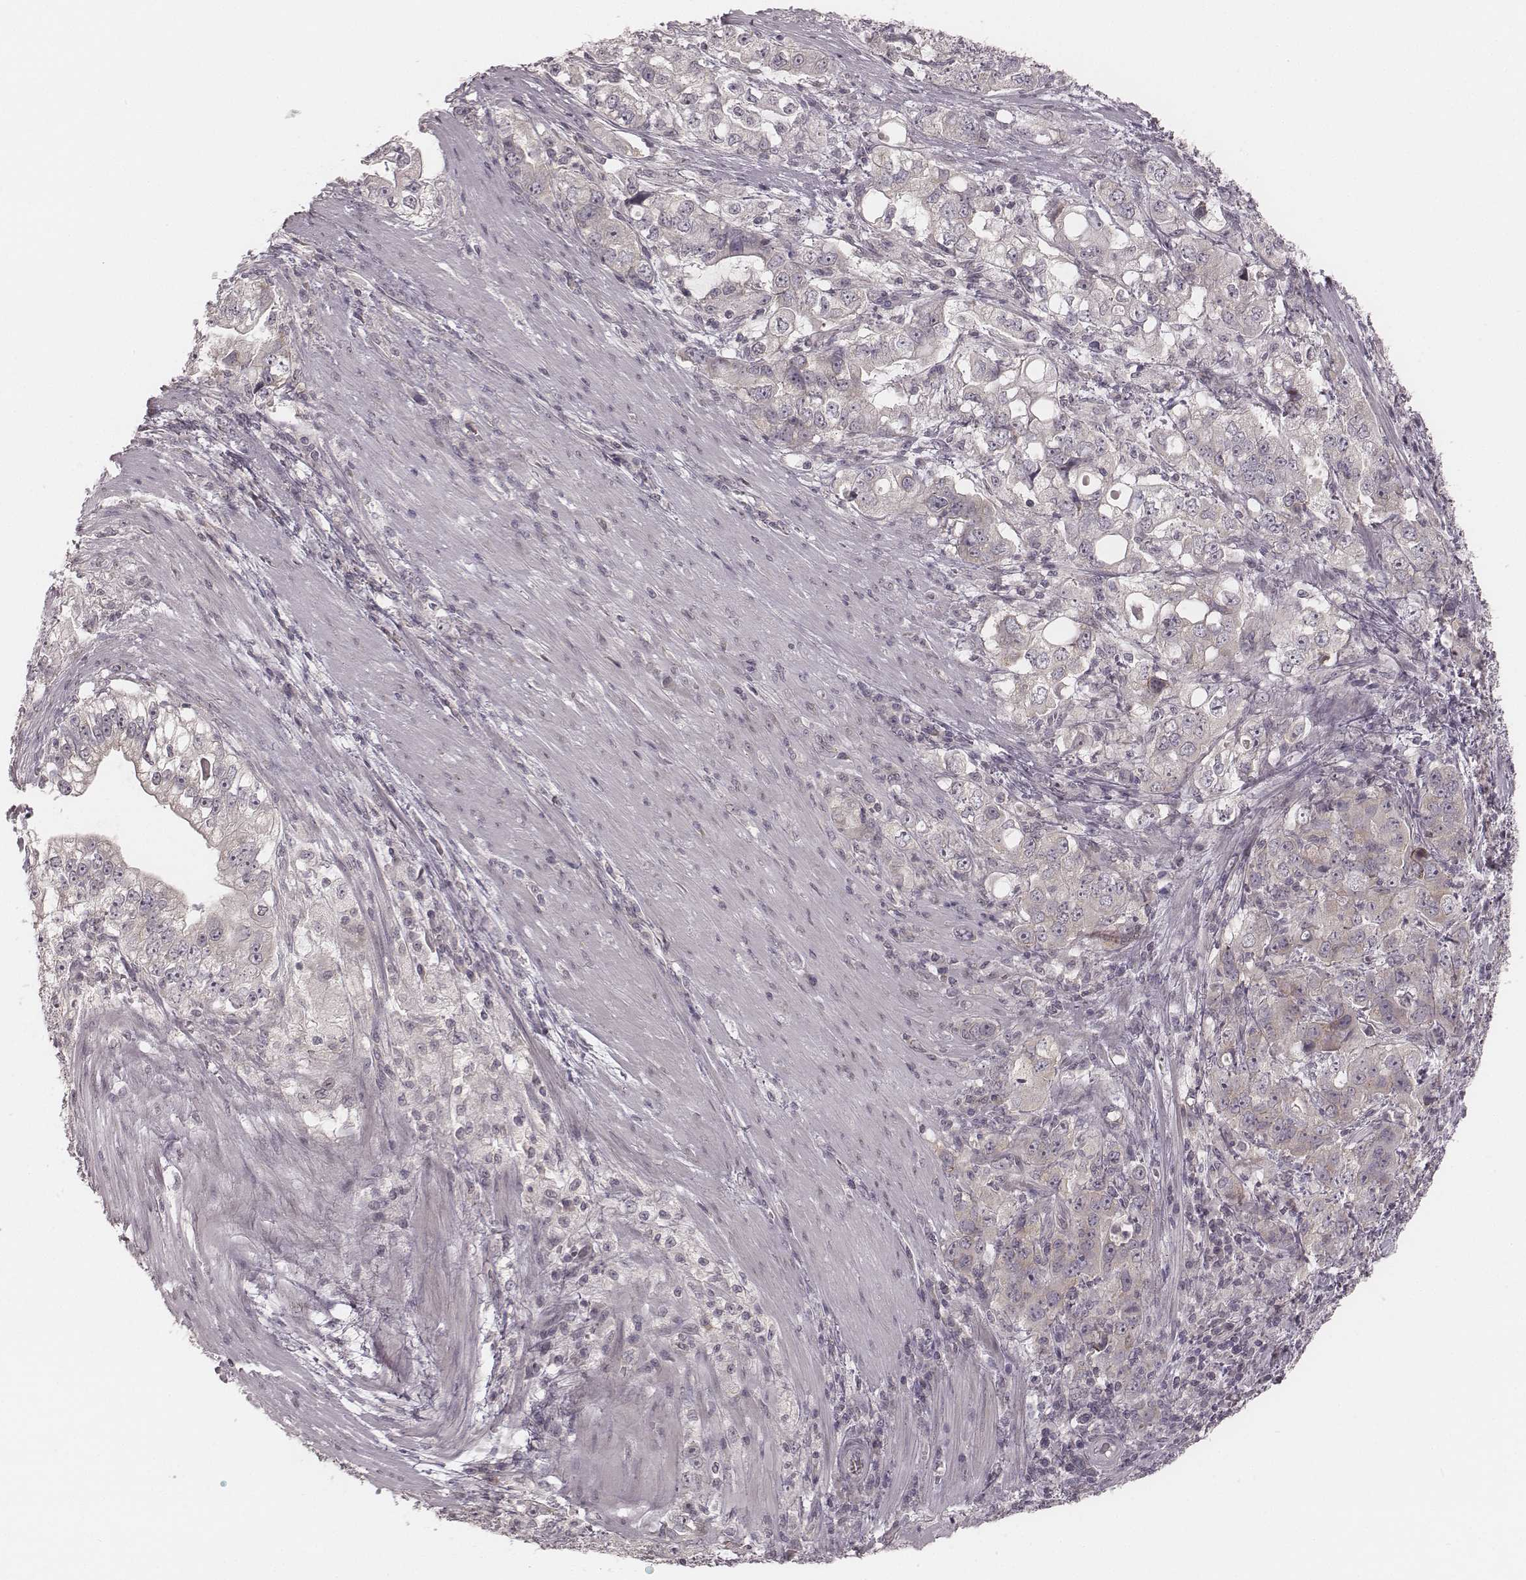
{"staining": {"intensity": "negative", "quantity": "none", "location": "none"}, "tissue": "stomach cancer", "cell_type": "Tumor cells", "image_type": "cancer", "snomed": [{"axis": "morphology", "description": "Adenocarcinoma, NOS"}, {"axis": "topography", "description": "Stomach, lower"}], "caption": "High magnification brightfield microscopy of stomach cancer (adenocarcinoma) stained with DAB (brown) and counterstained with hematoxylin (blue): tumor cells show no significant staining.", "gene": "ACACB", "patient": {"sex": "female", "age": 72}}